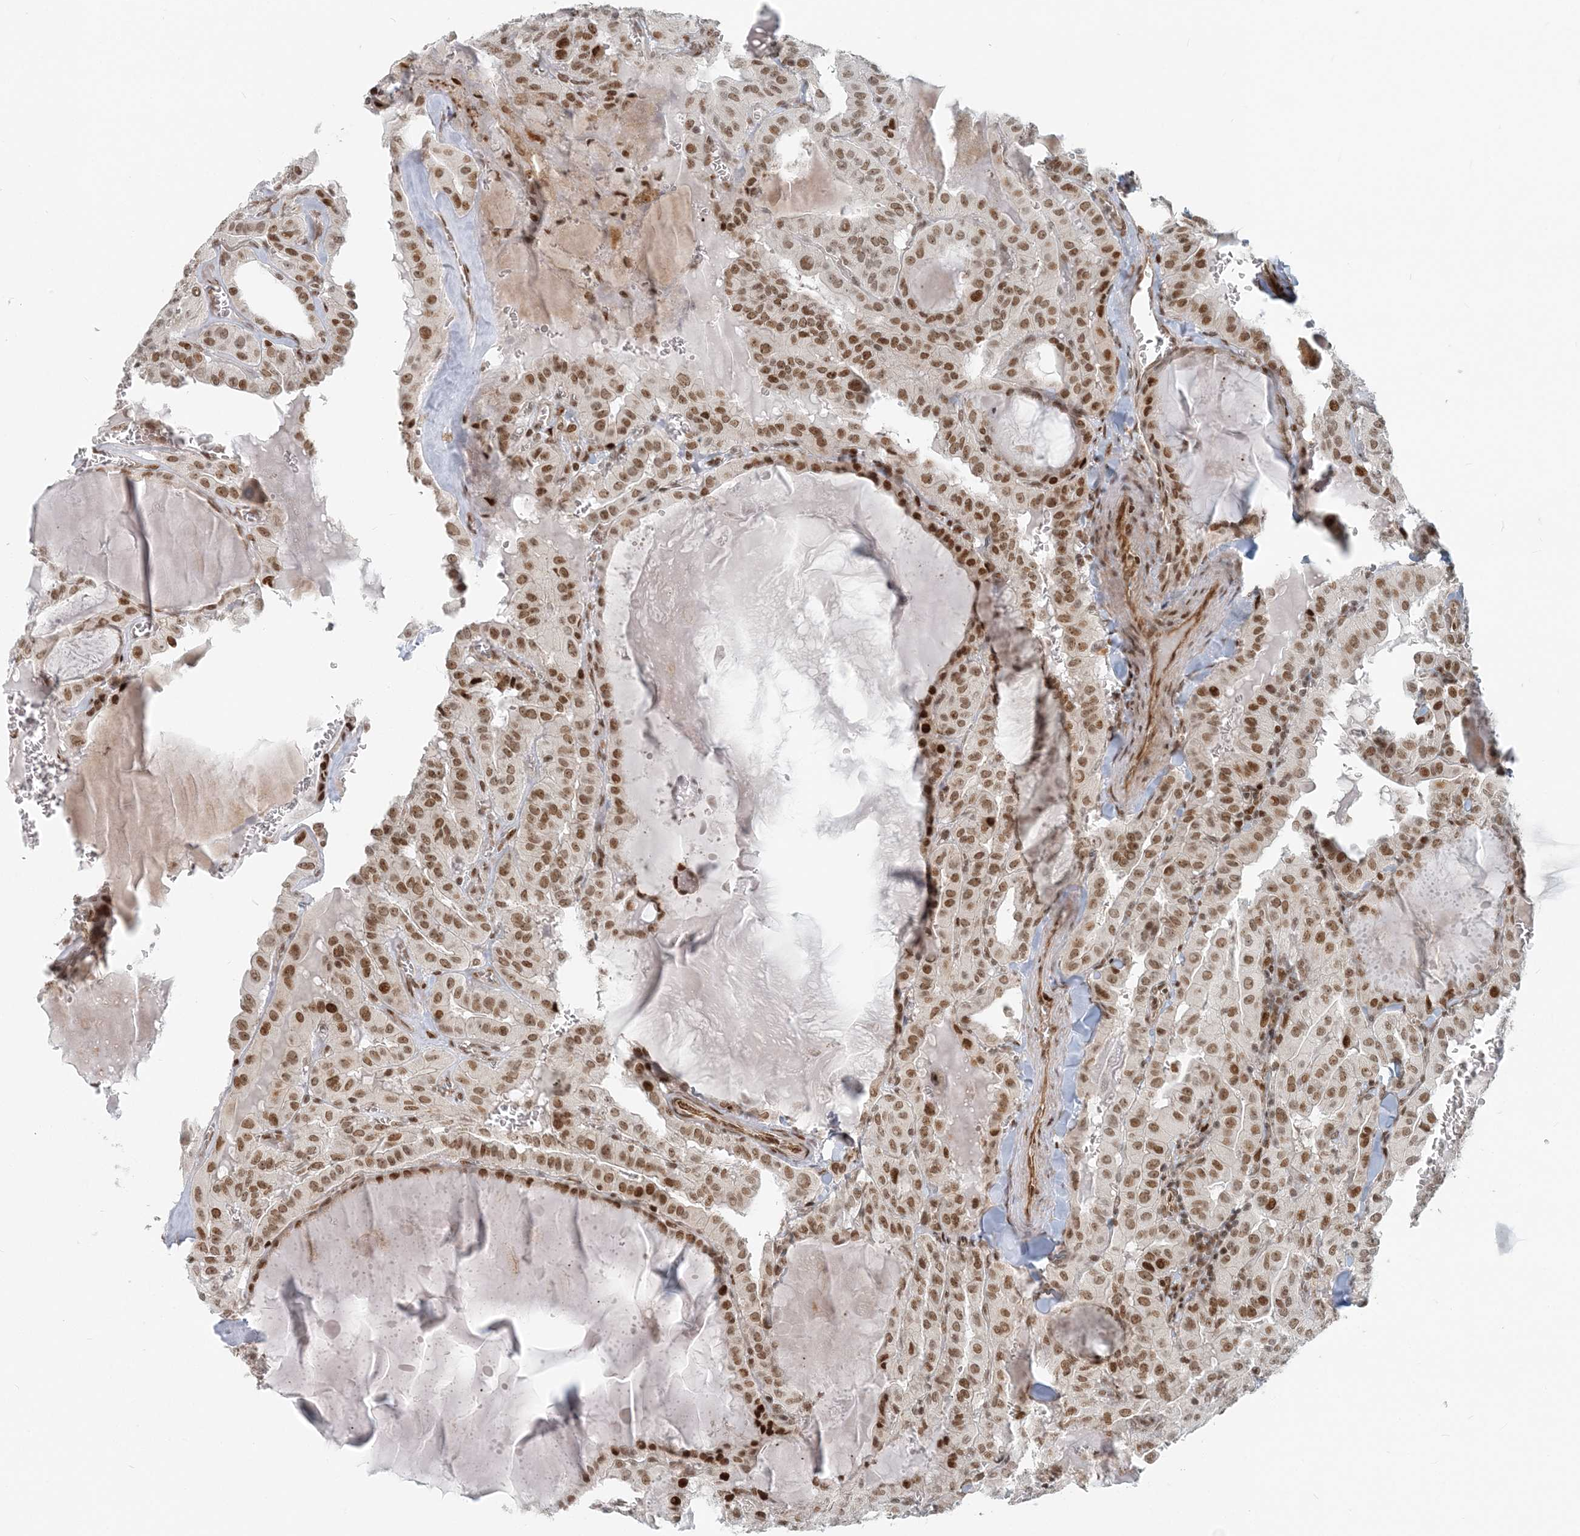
{"staining": {"intensity": "moderate", "quantity": ">75%", "location": "nuclear"}, "tissue": "thyroid cancer", "cell_type": "Tumor cells", "image_type": "cancer", "snomed": [{"axis": "morphology", "description": "Papillary adenocarcinoma, NOS"}, {"axis": "topography", "description": "Thyroid gland"}], "caption": "Protein expression analysis of human thyroid papillary adenocarcinoma reveals moderate nuclear expression in approximately >75% of tumor cells.", "gene": "BAZ1B", "patient": {"sex": "male", "age": 52}}